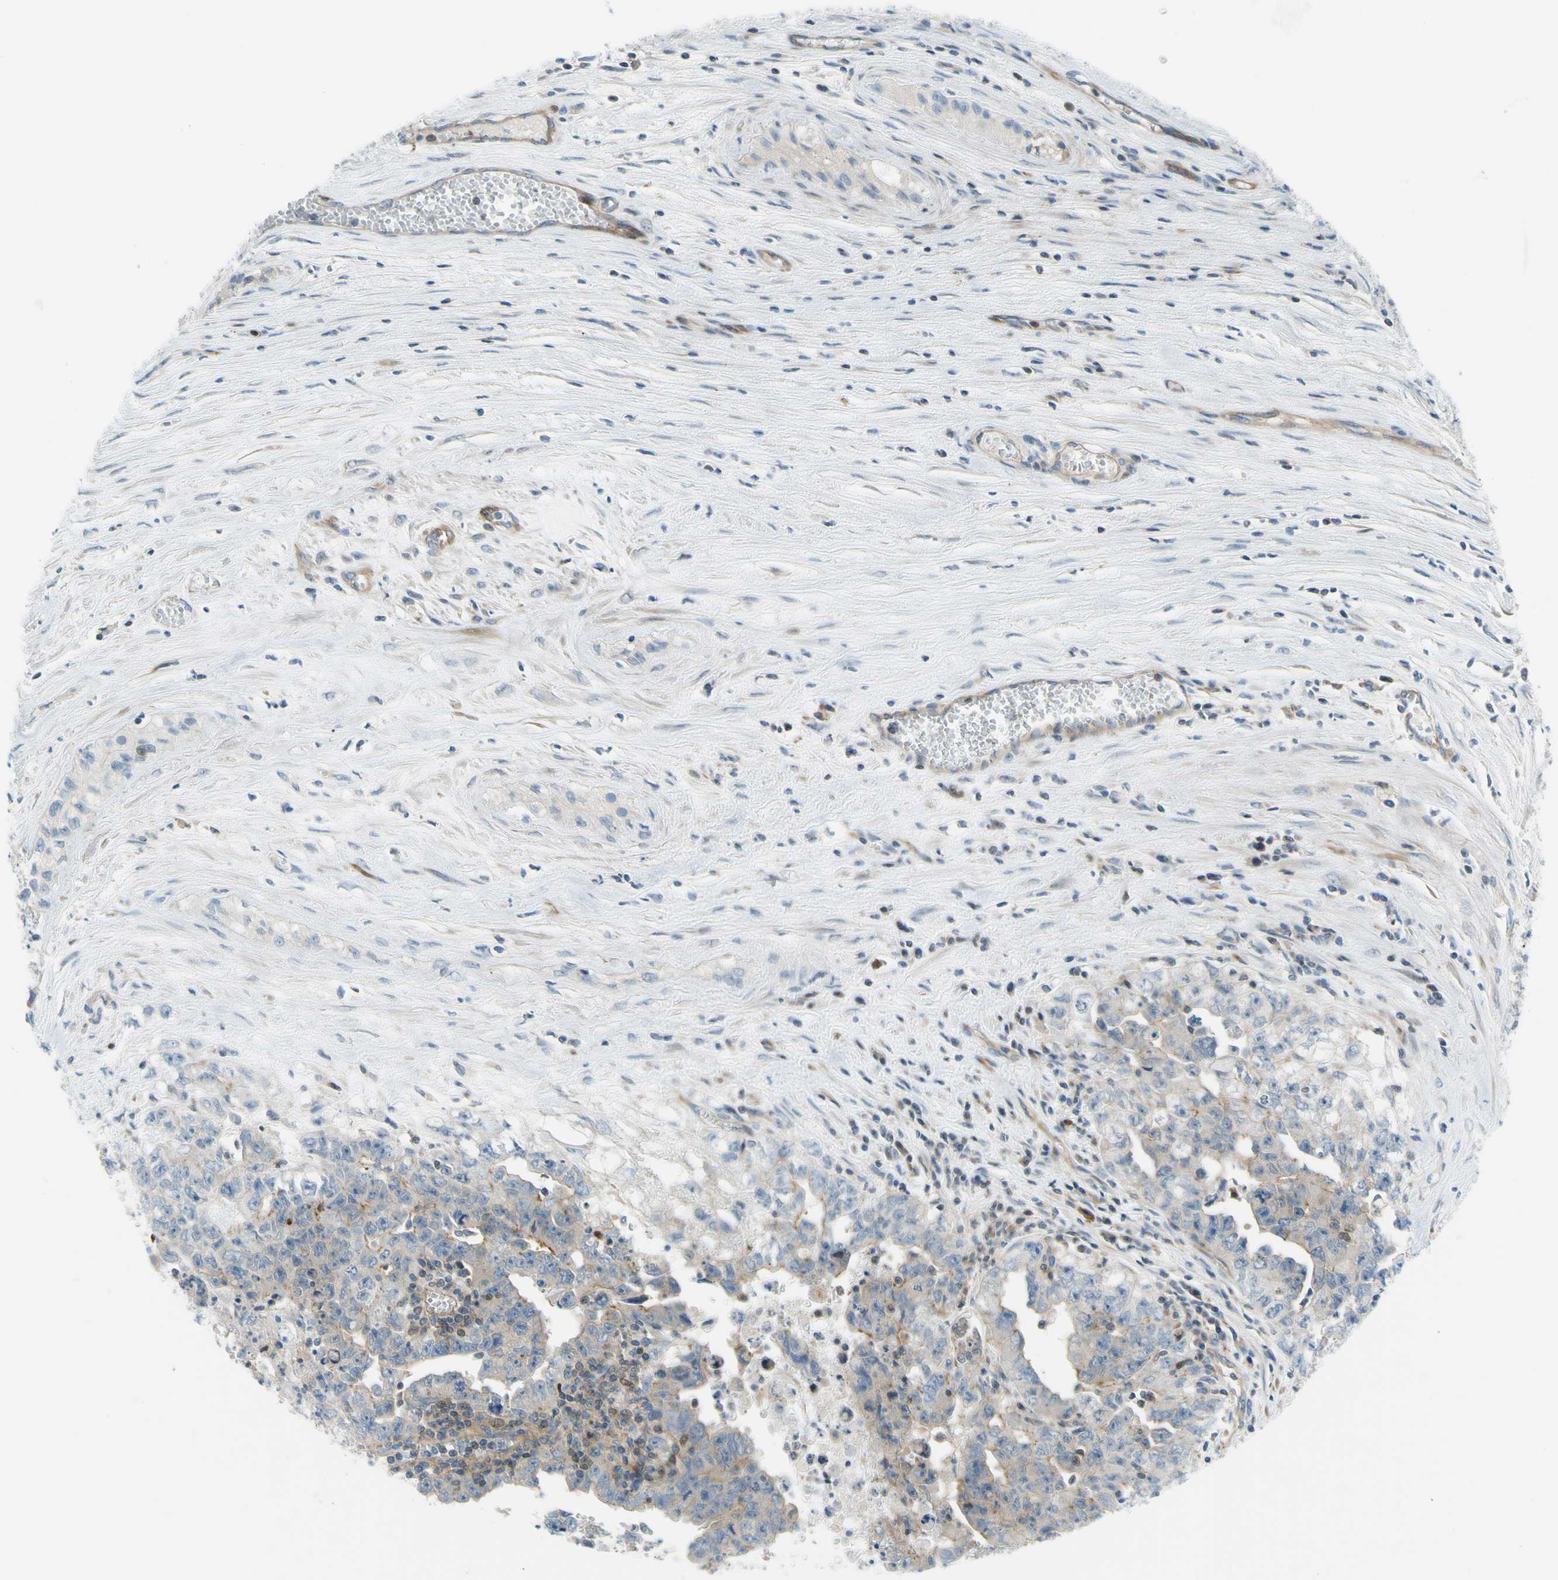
{"staining": {"intensity": "moderate", "quantity": "<25%", "location": "cytoplasmic/membranous"}, "tissue": "testis cancer", "cell_type": "Tumor cells", "image_type": "cancer", "snomed": [{"axis": "morphology", "description": "Carcinoma, Embryonal, NOS"}, {"axis": "topography", "description": "Testis"}], "caption": "Protein staining of testis cancer (embryonal carcinoma) tissue exhibits moderate cytoplasmic/membranous positivity in approximately <25% of tumor cells.", "gene": "PAK2", "patient": {"sex": "male", "age": 28}}